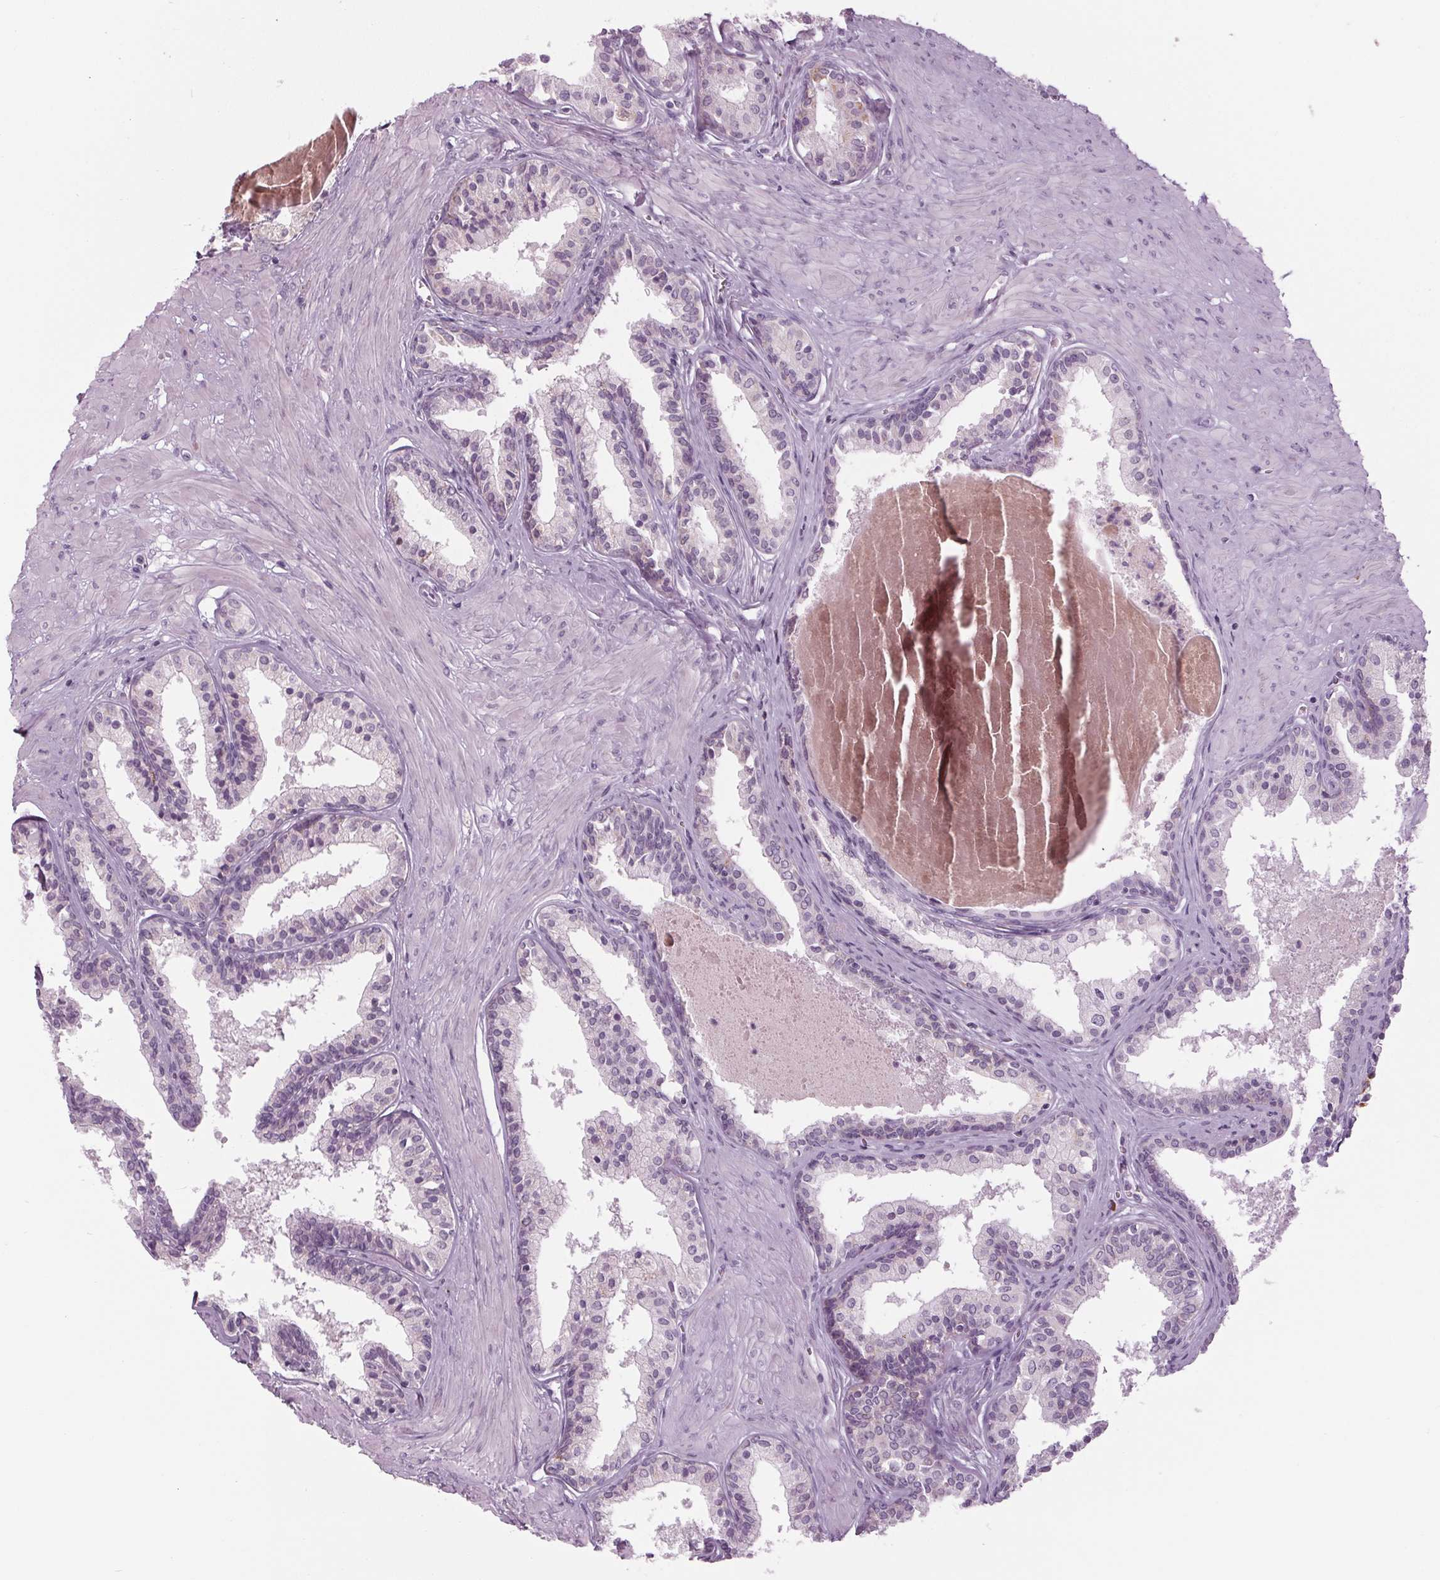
{"staining": {"intensity": "negative", "quantity": "none", "location": "none"}, "tissue": "prostate", "cell_type": "Glandular cells", "image_type": "normal", "snomed": [{"axis": "morphology", "description": "Normal tissue, NOS"}, {"axis": "topography", "description": "Prostate"}], "caption": "Micrograph shows no protein staining in glandular cells of normal prostate.", "gene": "CYP3A43", "patient": {"sex": "male", "age": 61}}